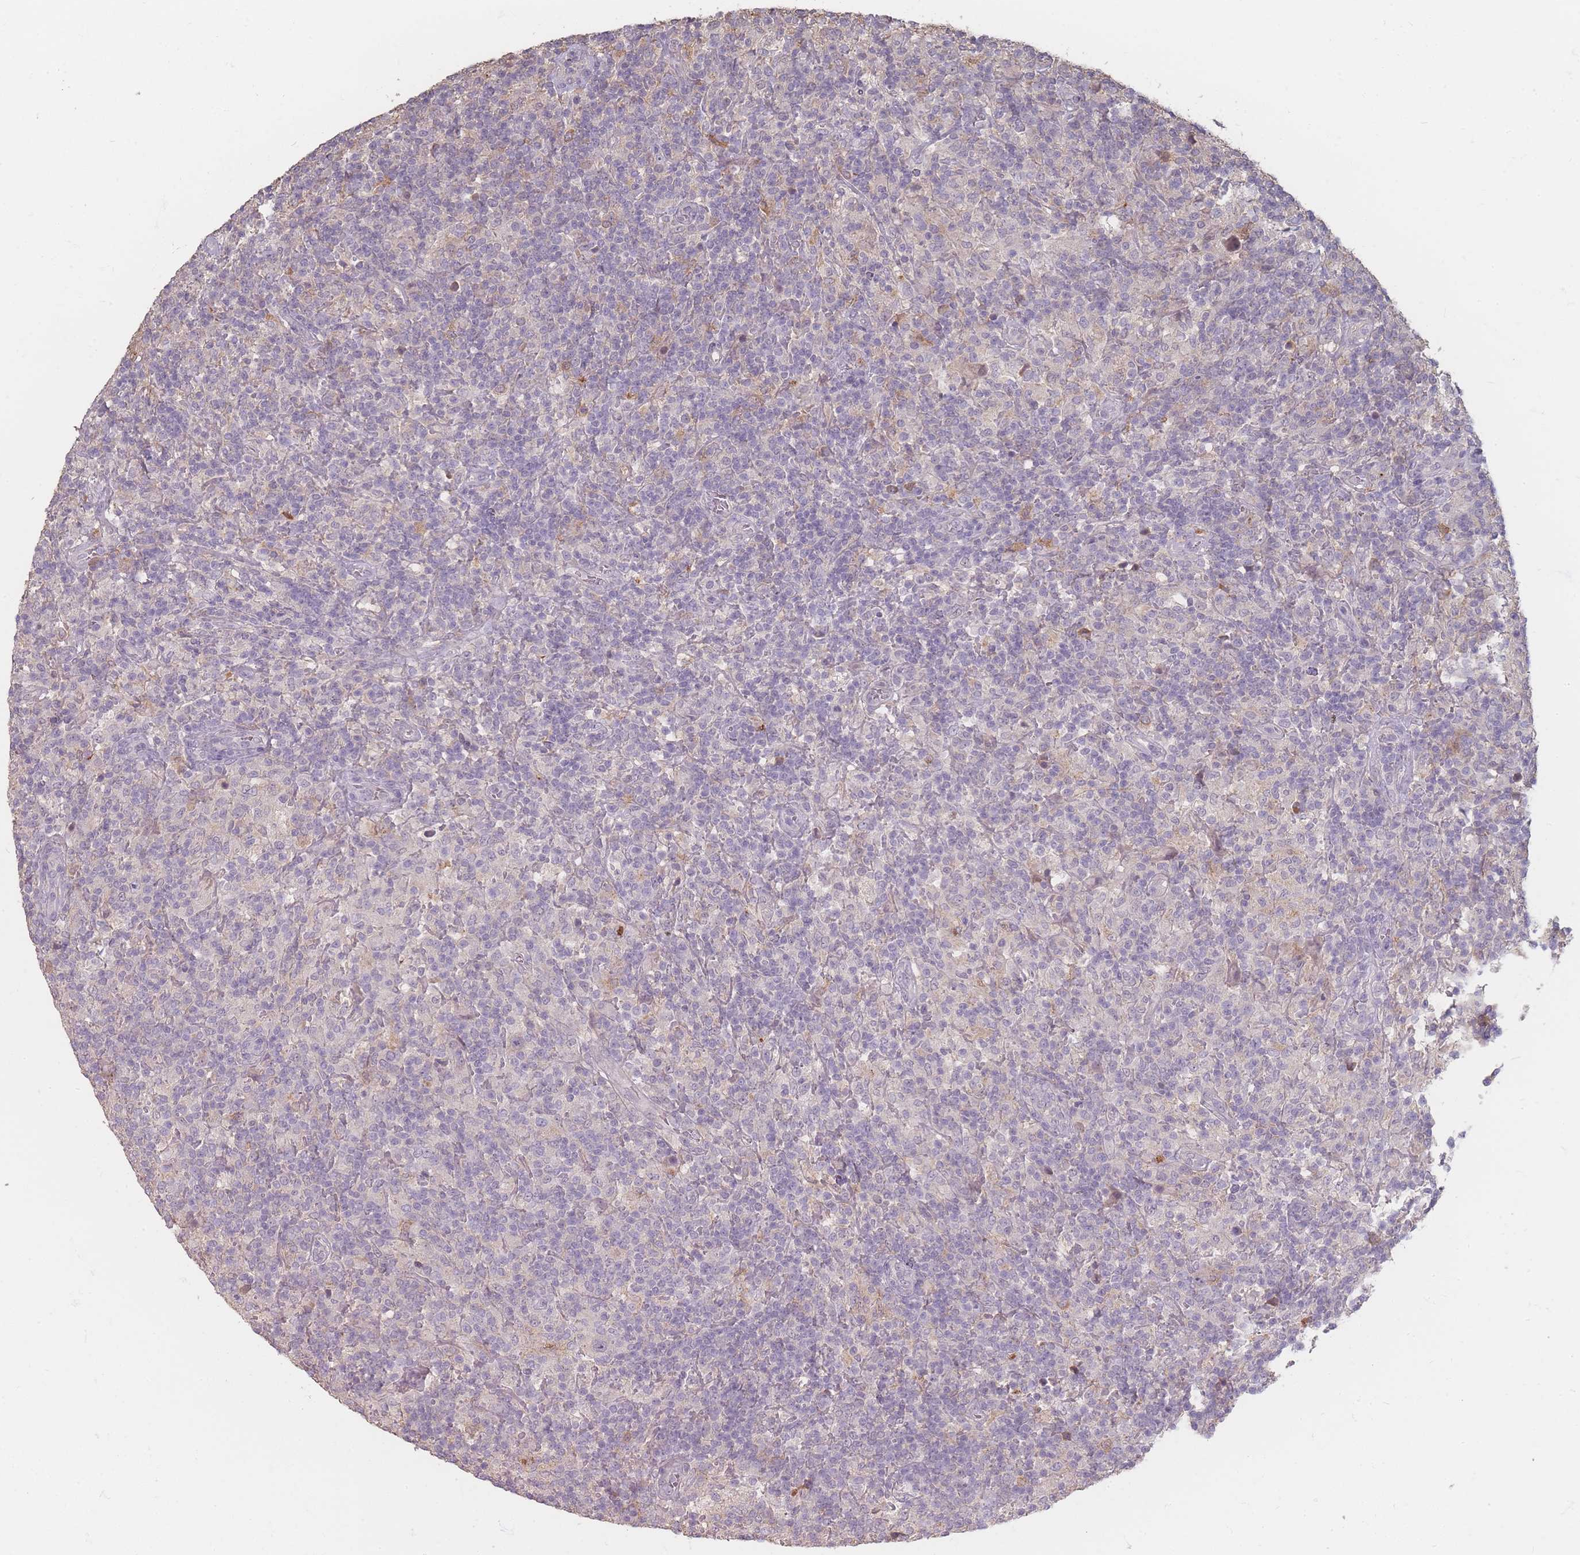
{"staining": {"intensity": "negative", "quantity": "none", "location": "none"}, "tissue": "lymphoma", "cell_type": "Tumor cells", "image_type": "cancer", "snomed": [{"axis": "morphology", "description": "Hodgkin's disease, NOS"}, {"axis": "topography", "description": "Lymph node"}], "caption": "The photomicrograph shows no staining of tumor cells in Hodgkin's disease.", "gene": "RFTN1", "patient": {"sex": "male", "age": 70}}